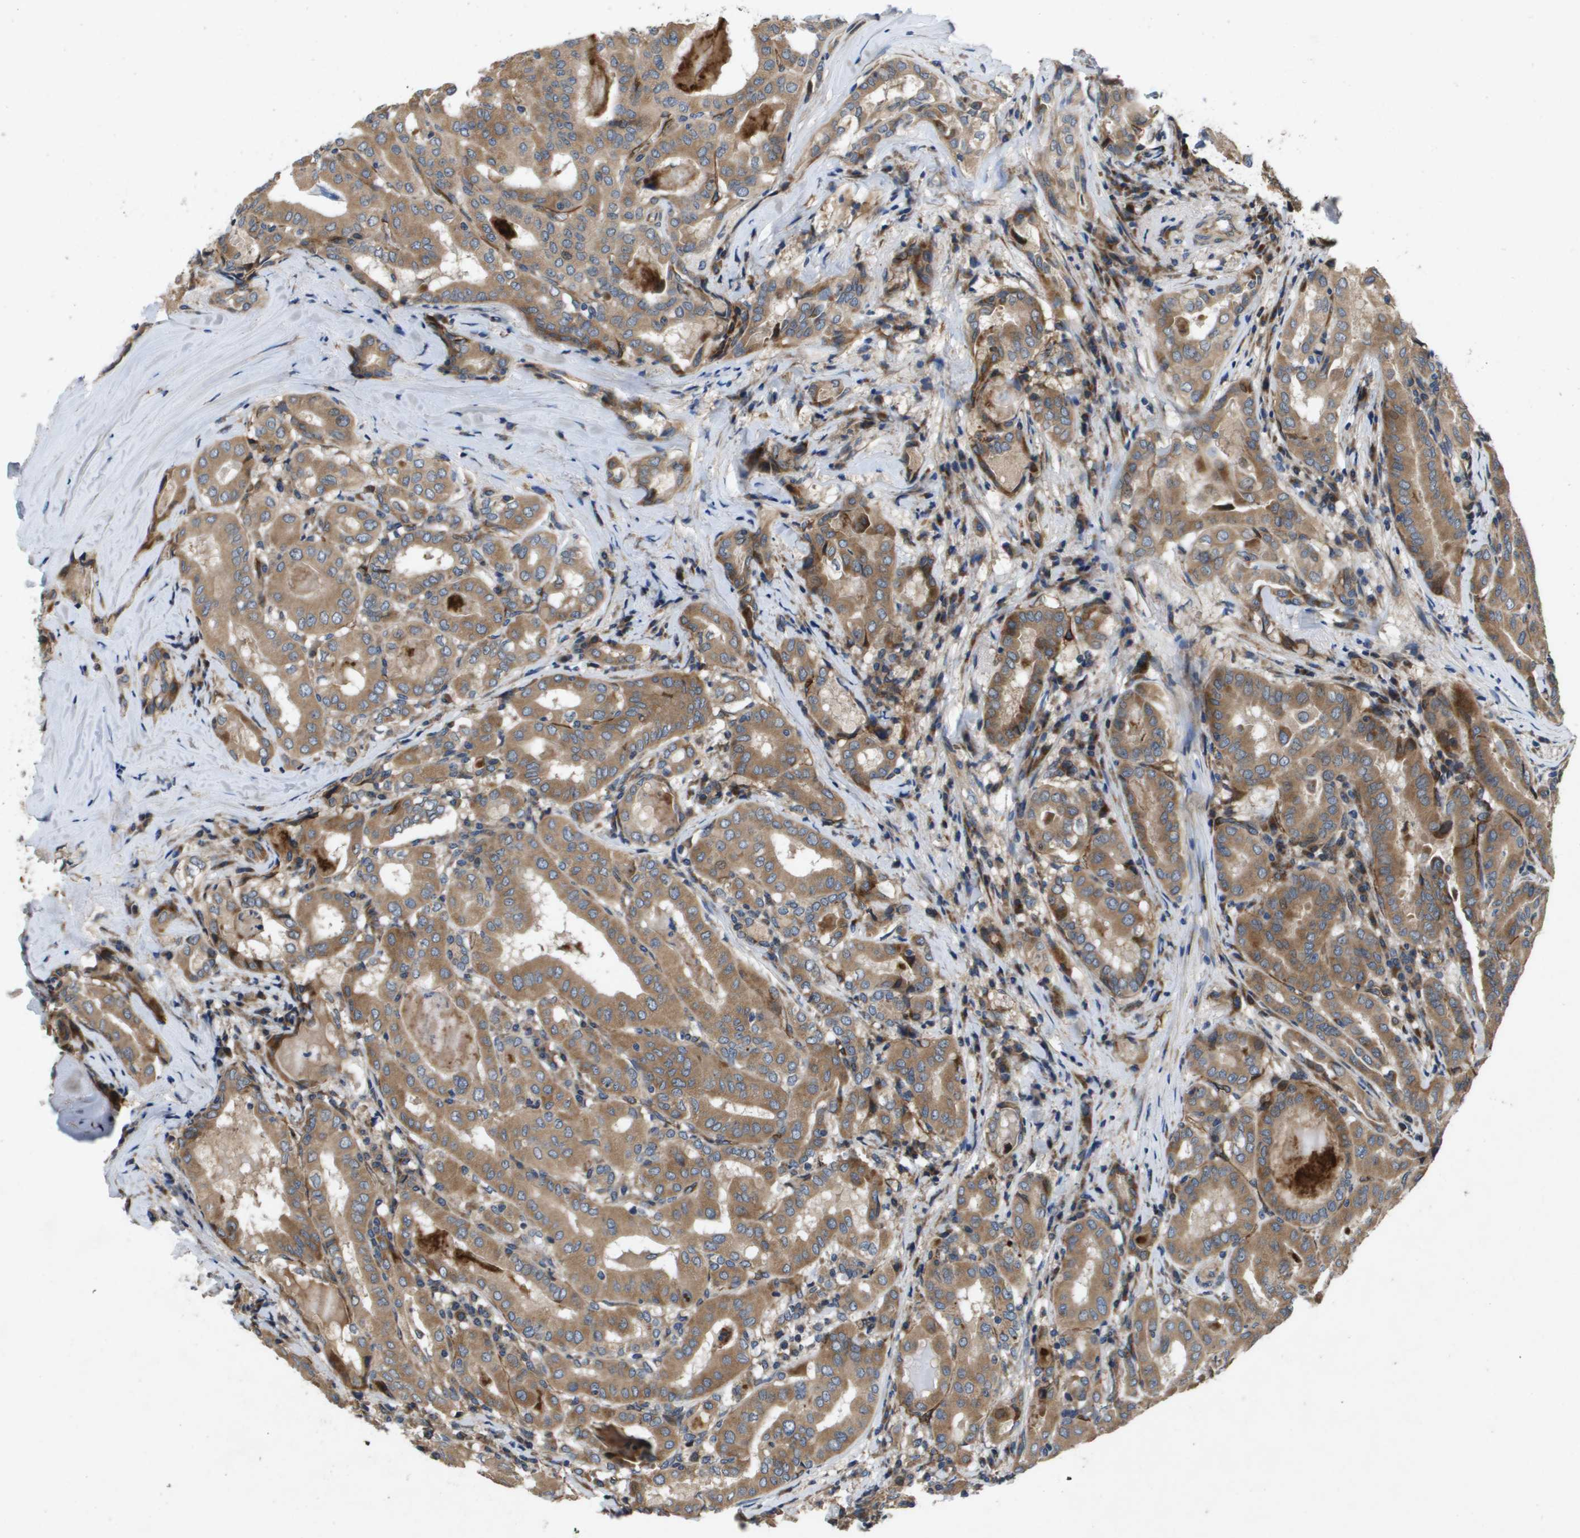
{"staining": {"intensity": "moderate", "quantity": ">75%", "location": "cytoplasmic/membranous"}, "tissue": "thyroid cancer", "cell_type": "Tumor cells", "image_type": "cancer", "snomed": [{"axis": "morphology", "description": "Papillary adenocarcinoma, NOS"}, {"axis": "topography", "description": "Thyroid gland"}], "caption": "The immunohistochemical stain labels moderate cytoplasmic/membranous expression in tumor cells of papillary adenocarcinoma (thyroid) tissue. (DAB IHC, brown staining for protein, blue staining for nuclei).", "gene": "ENTPD2", "patient": {"sex": "female", "age": 42}}